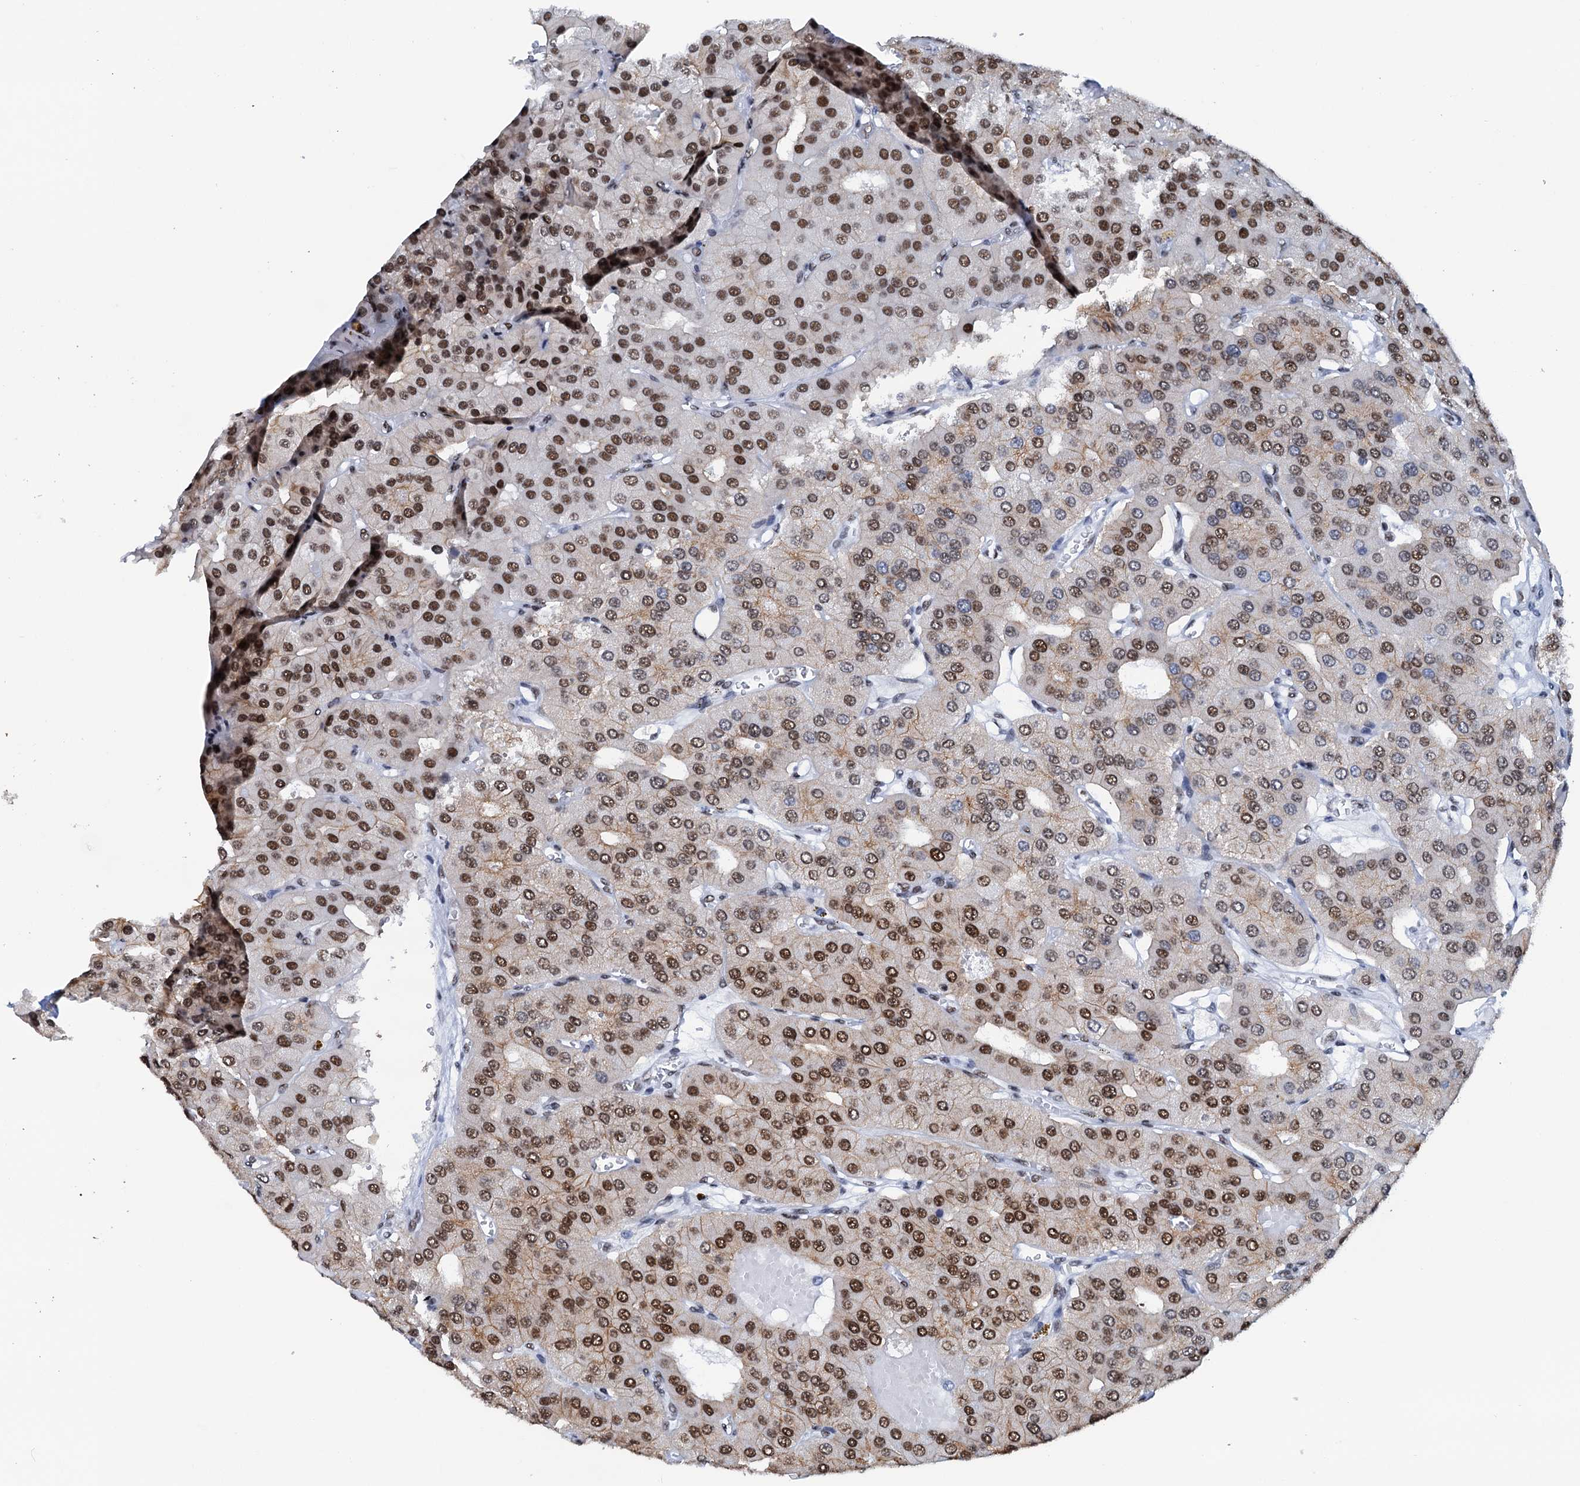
{"staining": {"intensity": "strong", "quantity": ">75%", "location": "cytoplasmic/membranous,nuclear"}, "tissue": "parathyroid gland", "cell_type": "Glandular cells", "image_type": "normal", "snomed": [{"axis": "morphology", "description": "Normal tissue, NOS"}, {"axis": "morphology", "description": "Adenoma, NOS"}, {"axis": "topography", "description": "Parathyroid gland"}], "caption": "Immunohistochemical staining of unremarkable human parathyroid gland exhibits >75% levels of strong cytoplasmic/membranous,nuclear protein positivity in about >75% of glandular cells.", "gene": "SLTM", "patient": {"sex": "female", "age": 86}}